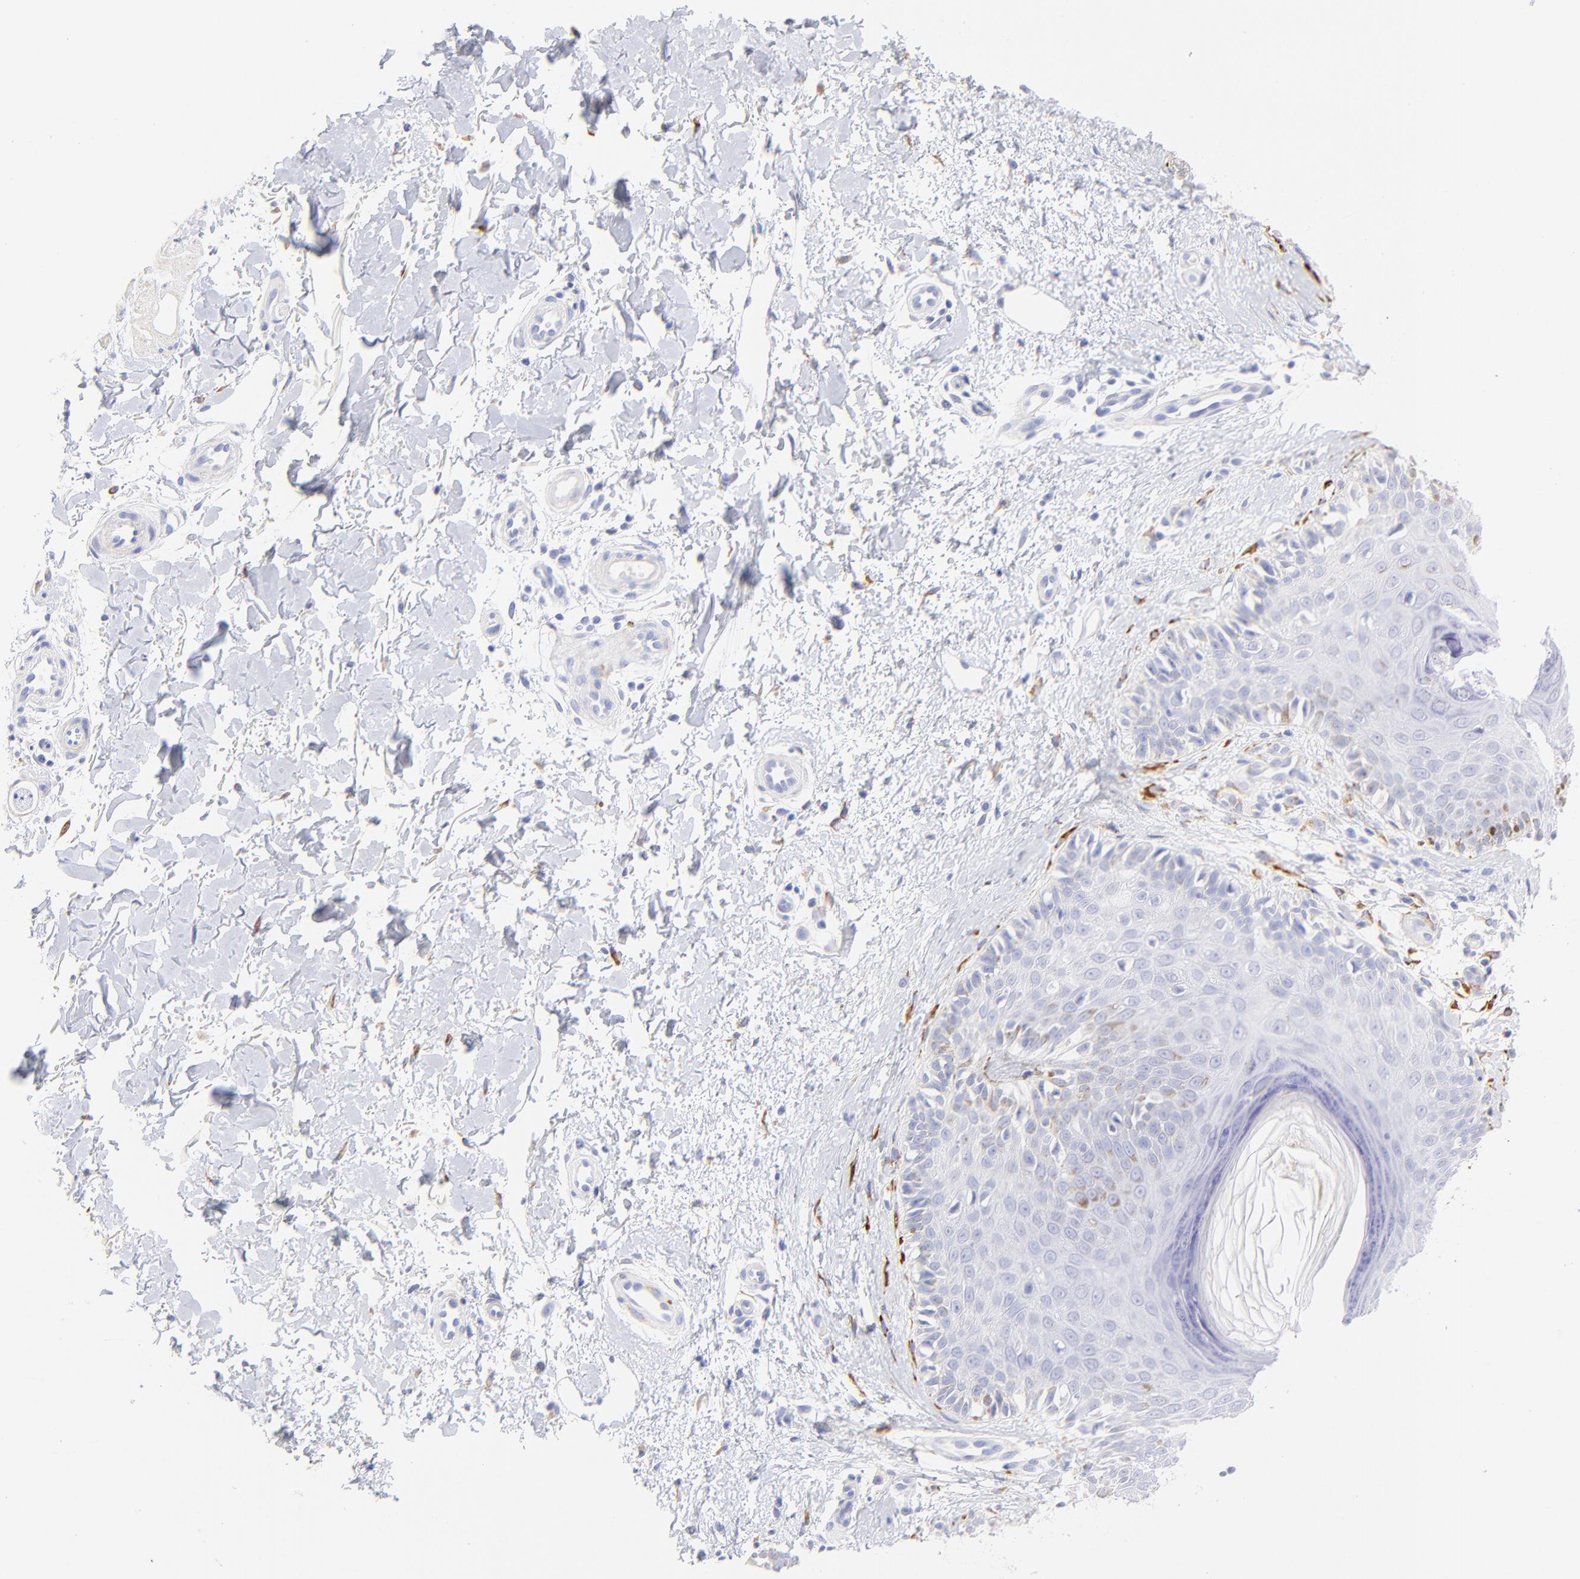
{"staining": {"intensity": "negative", "quantity": "none", "location": "none"}, "tissue": "melanoma", "cell_type": "Tumor cells", "image_type": "cancer", "snomed": [{"axis": "morphology", "description": "Normal tissue, NOS"}, {"axis": "morphology", "description": "Malignant melanoma, NOS"}, {"axis": "topography", "description": "Skin"}], "caption": "Human malignant melanoma stained for a protein using IHC shows no staining in tumor cells.", "gene": "C1QTNF6", "patient": {"sex": "male", "age": 83}}